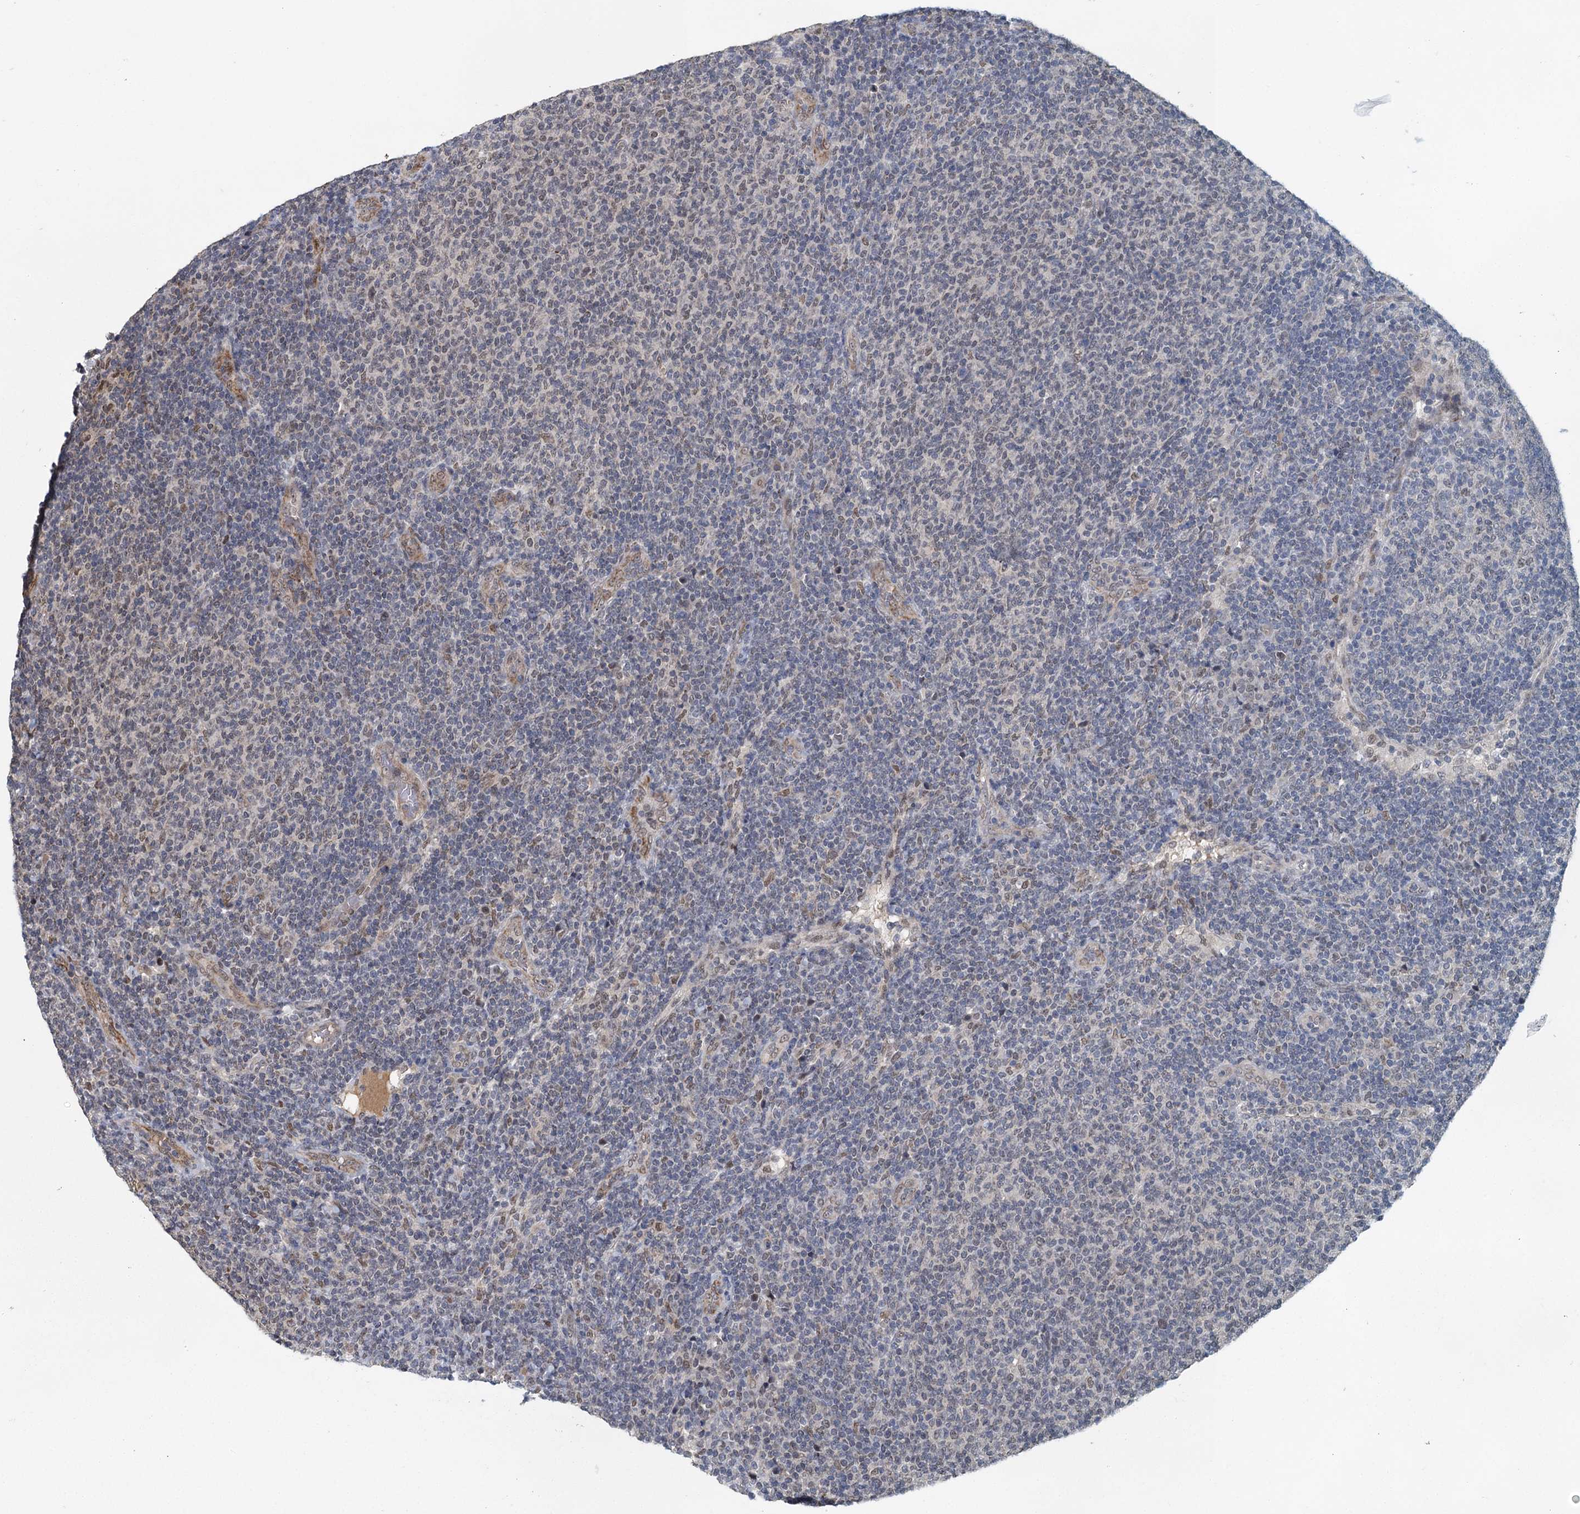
{"staining": {"intensity": "weak", "quantity": "<25%", "location": "nuclear"}, "tissue": "lymphoma", "cell_type": "Tumor cells", "image_type": "cancer", "snomed": [{"axis": "morphology", "description": "Malignant lymphoma, non-Hodgkin's type, Low grade"}, {"axis": "topography", "description": "Lymph node"}], "caption": "Protein analysis of lymphoma displays no significant positivity in tumor cells.", "gene": "MYG1", "patient": {"sex": "male", "age": 66}}